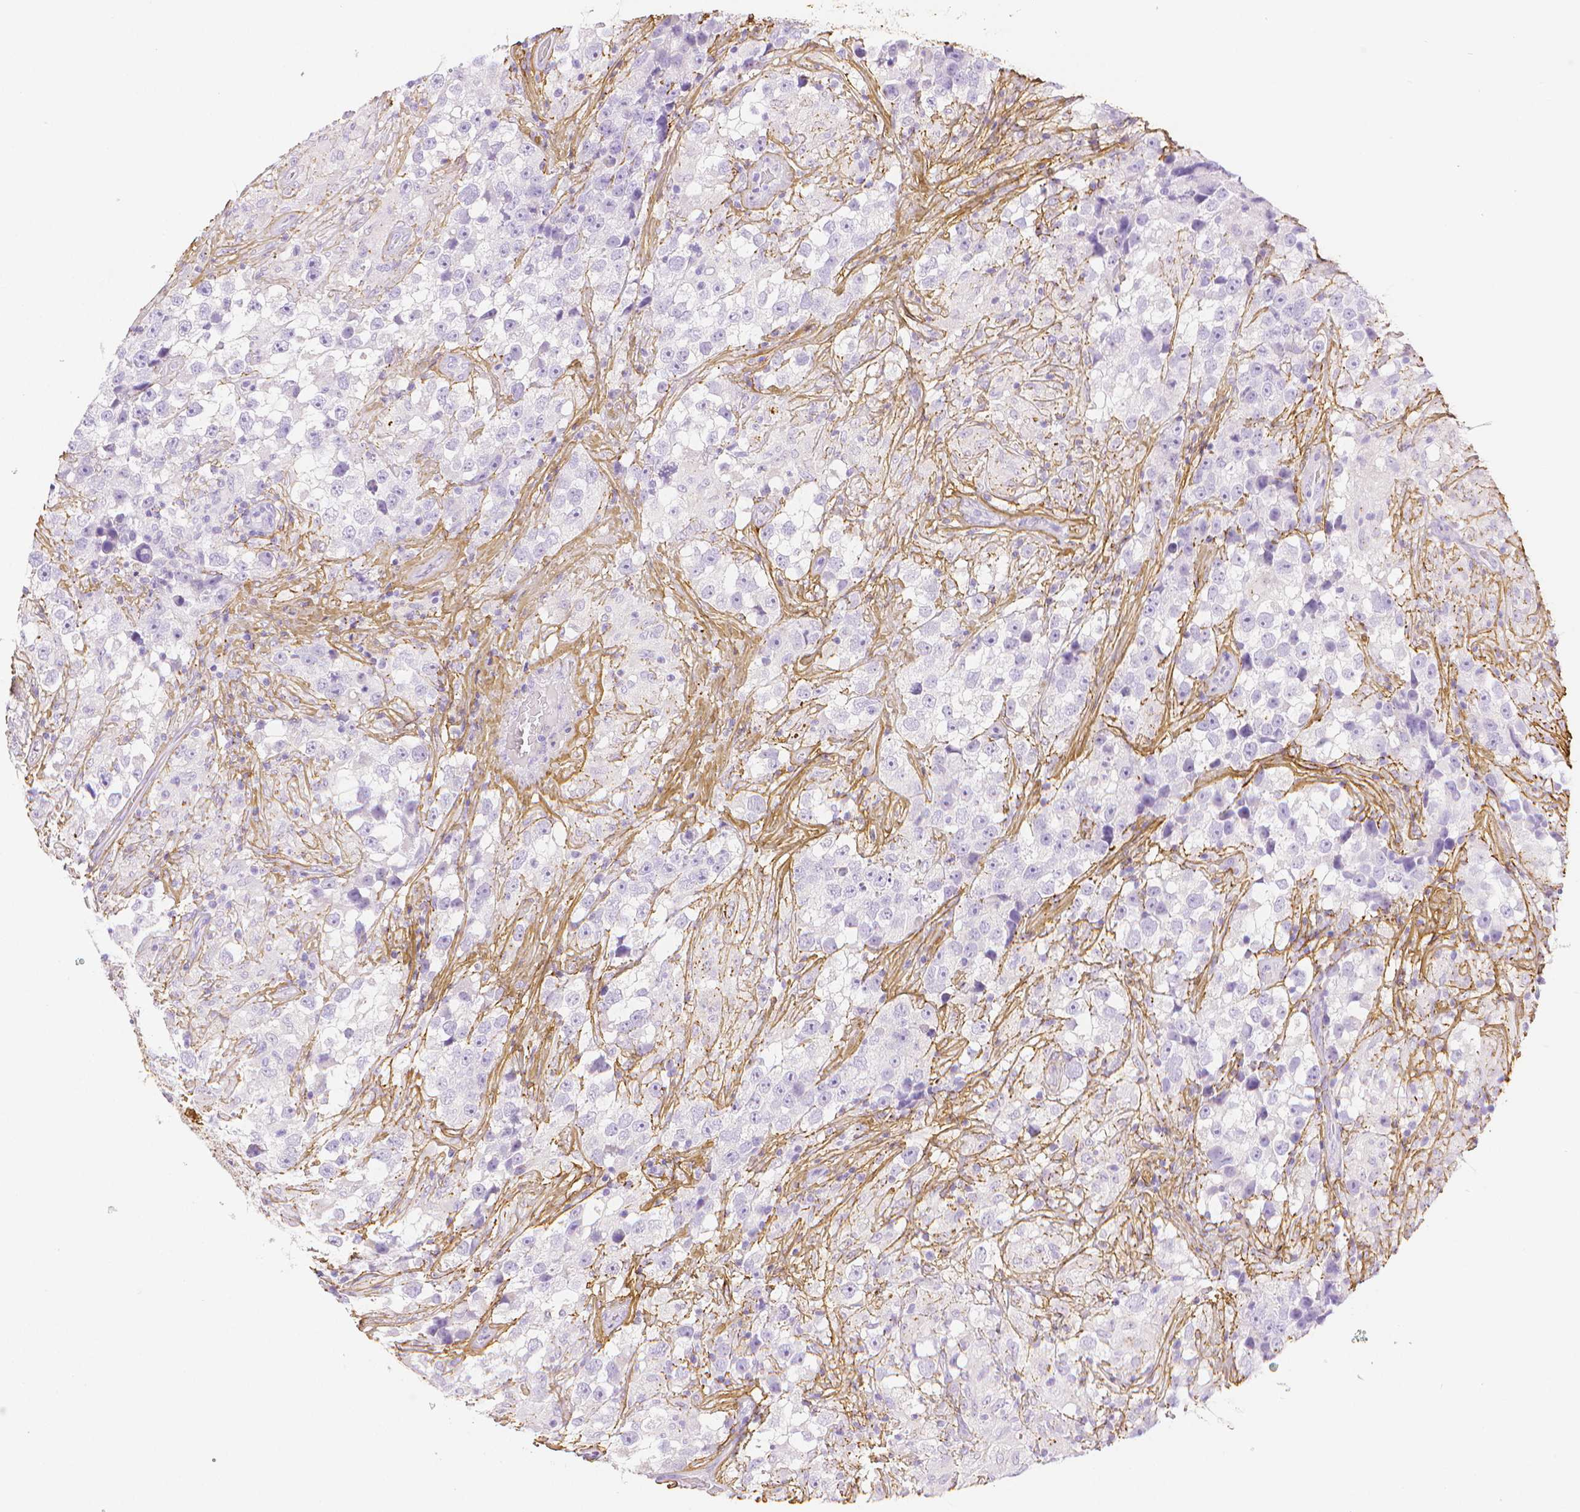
{"staining": {"intensity": "negative", "quantity": "none", "location": "none"}, "tissue": "testis cancer", "cell_type": "Tumor cells", "image_type": "cancer", "snomed": [{"axis": "morphology", "description": "Seminoma, NOS"}, {"axis": "topography", "description": "Testis"}], "caption": "Immunohistochemistry (IHC) histopathology image of human seminoma (testis) stained for a protein (brown), which reveals no staining in tumor cells.", "gene": "FBN1", "patient": {"sex": "male", "age": 46}}